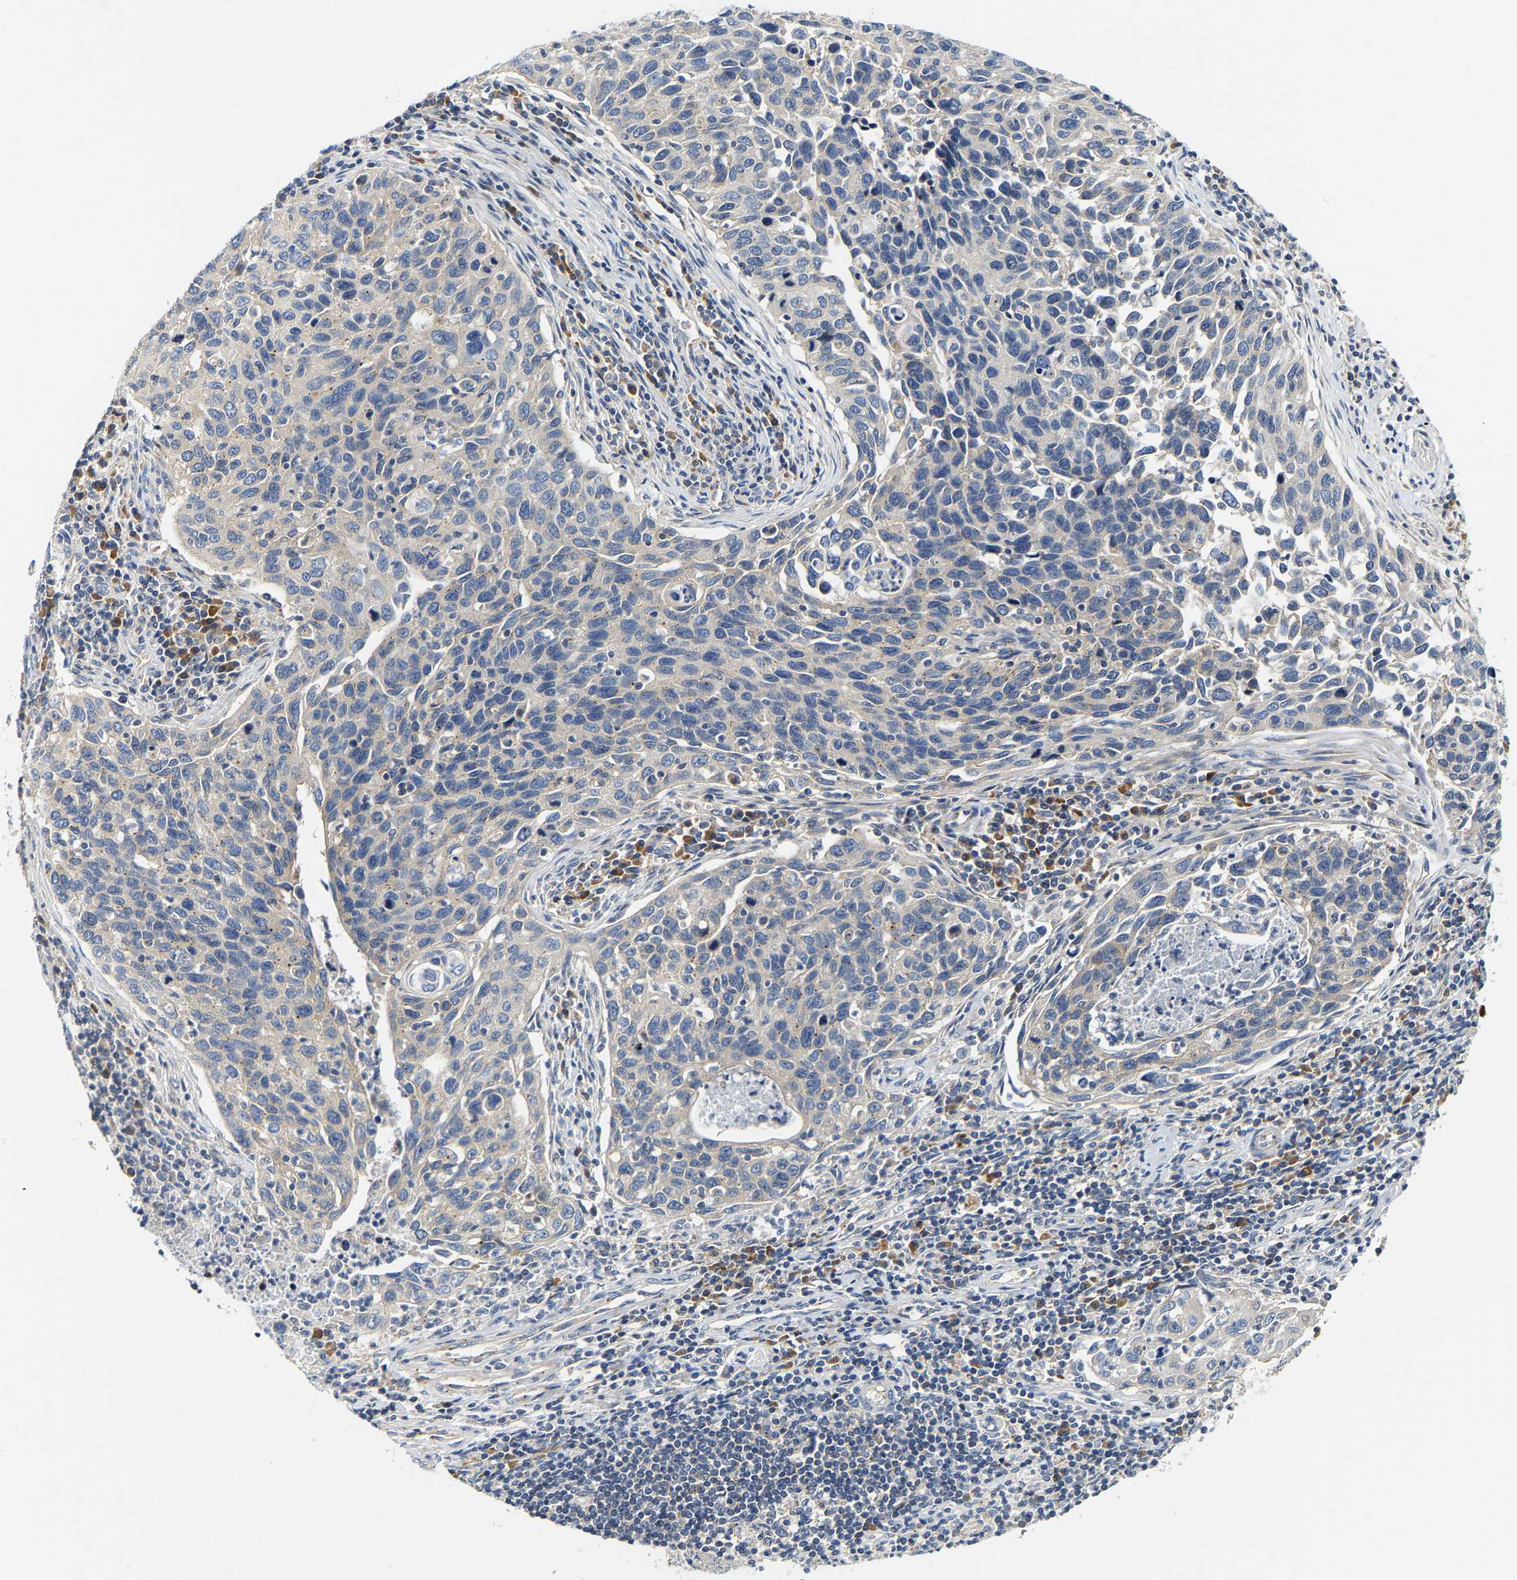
{"staining": {"intensity": "negative", "quantity": "none", "location": "none"}, "tissue": "cervical cancer", "cell_type": "Tumor cells", "image_type": "cancer", "snomed": [{"axis": "morphology", "description": "Squamous cell carcinoma, NOS"}, {"axis": "topography", "description": "Cervix"}], "caption": "The micrograph displays no staining of tumor cells in cervical cancer. The staining is performed using DAB brown chromogen with nuclei counter-stained in using hematoxylin.", "gene": "PCNT", "patient": {"sex": "female", "age": 53}}